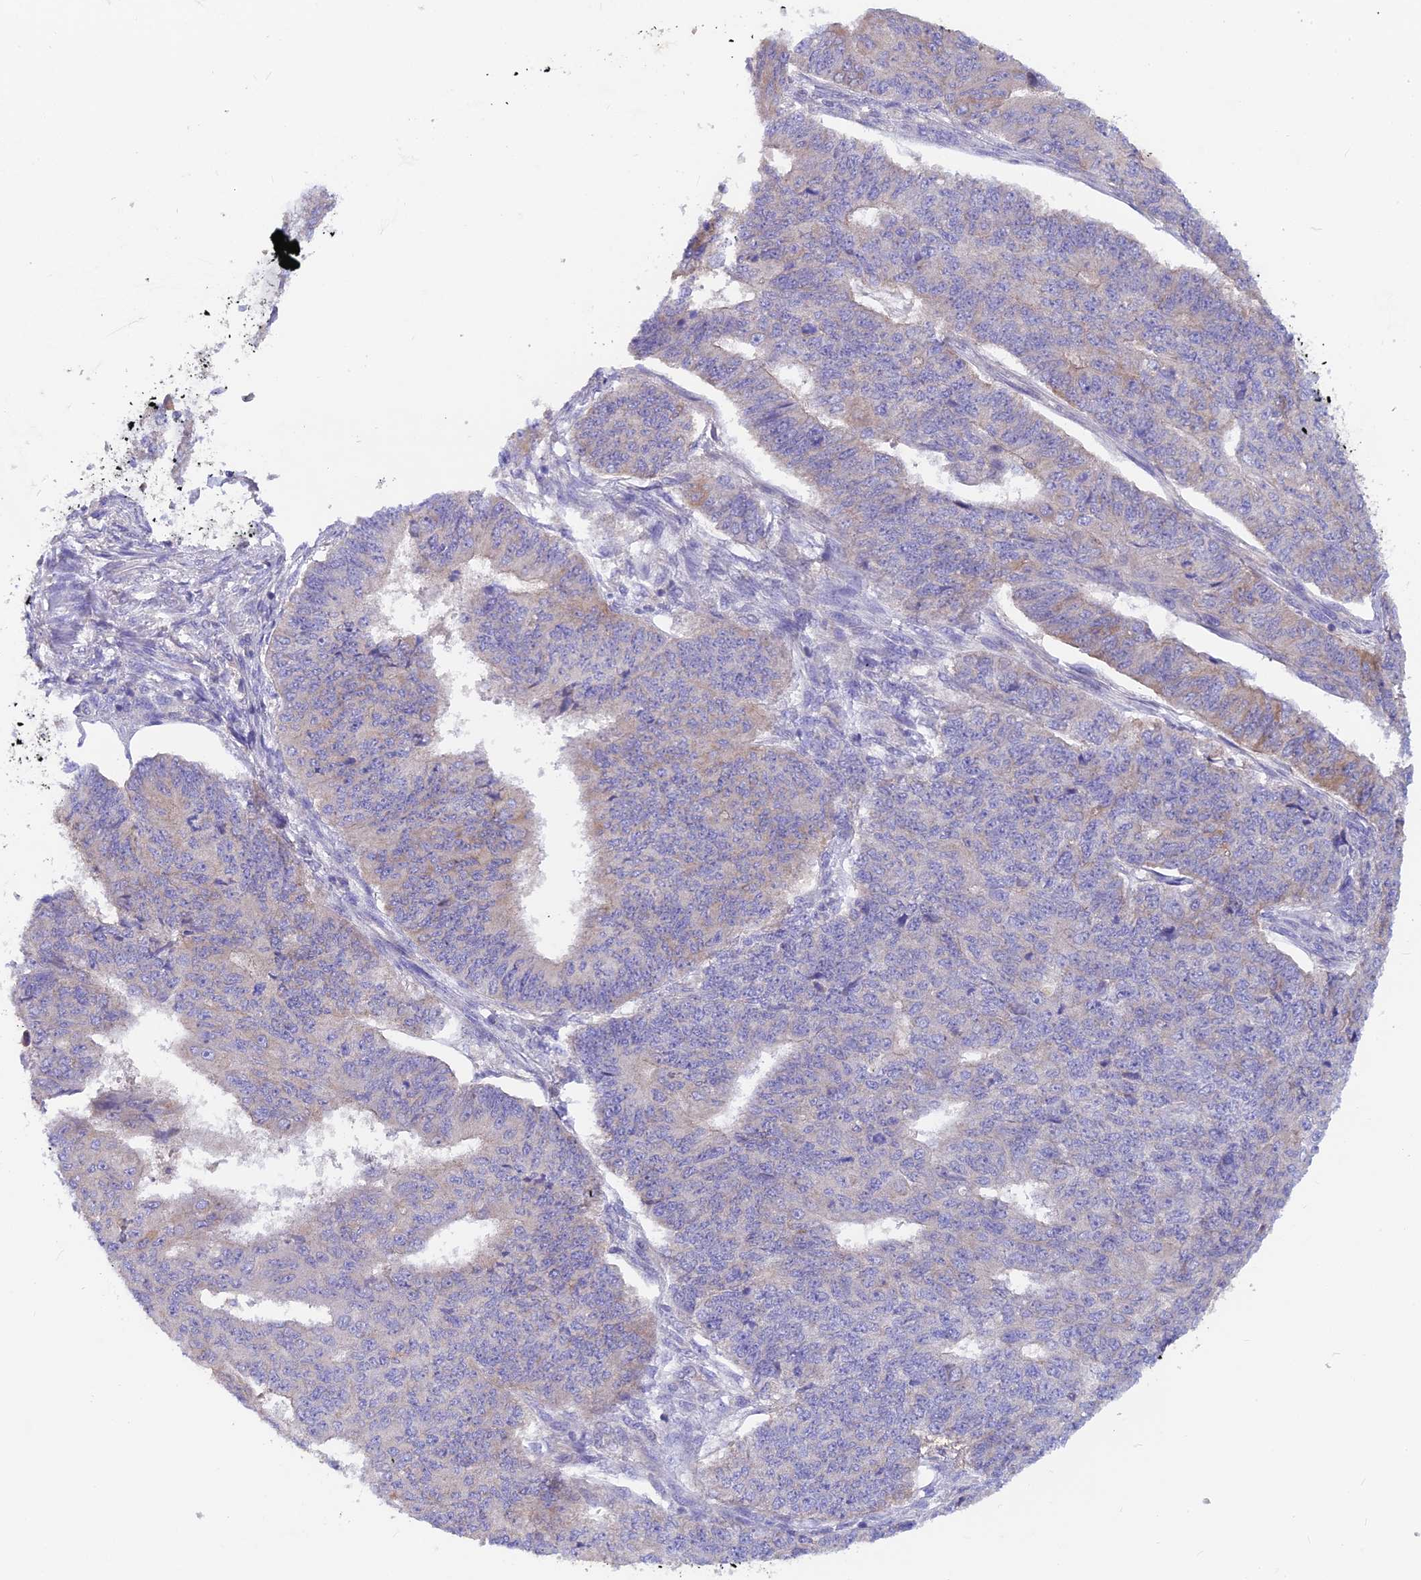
{"staining": {"intensity": "weak", "quantity": "<25%", "location": "cytoplasmic/membranous"}, "tissue": "endometrial cancer", "cell_type": "Tumor cells", "image_type": "cancer", "snomed": [{"axis": "morphology", "description": "Adenocarcinoma, NOS"}, {"axis": "topography", "description": "Endometrium"}], "caption": "Immunohistochemistry (IHC) of human endometrial cancer (adenocarcinoma) demonstrates no staining in tumor cells. The staining was performed using DAB to visualize the protein expression in brown, while the nuclei were stained in blue with hematoxylin (Magnification: 20x).", "gene": "PZP", "patient": {"sex": "female", "age": 32}}